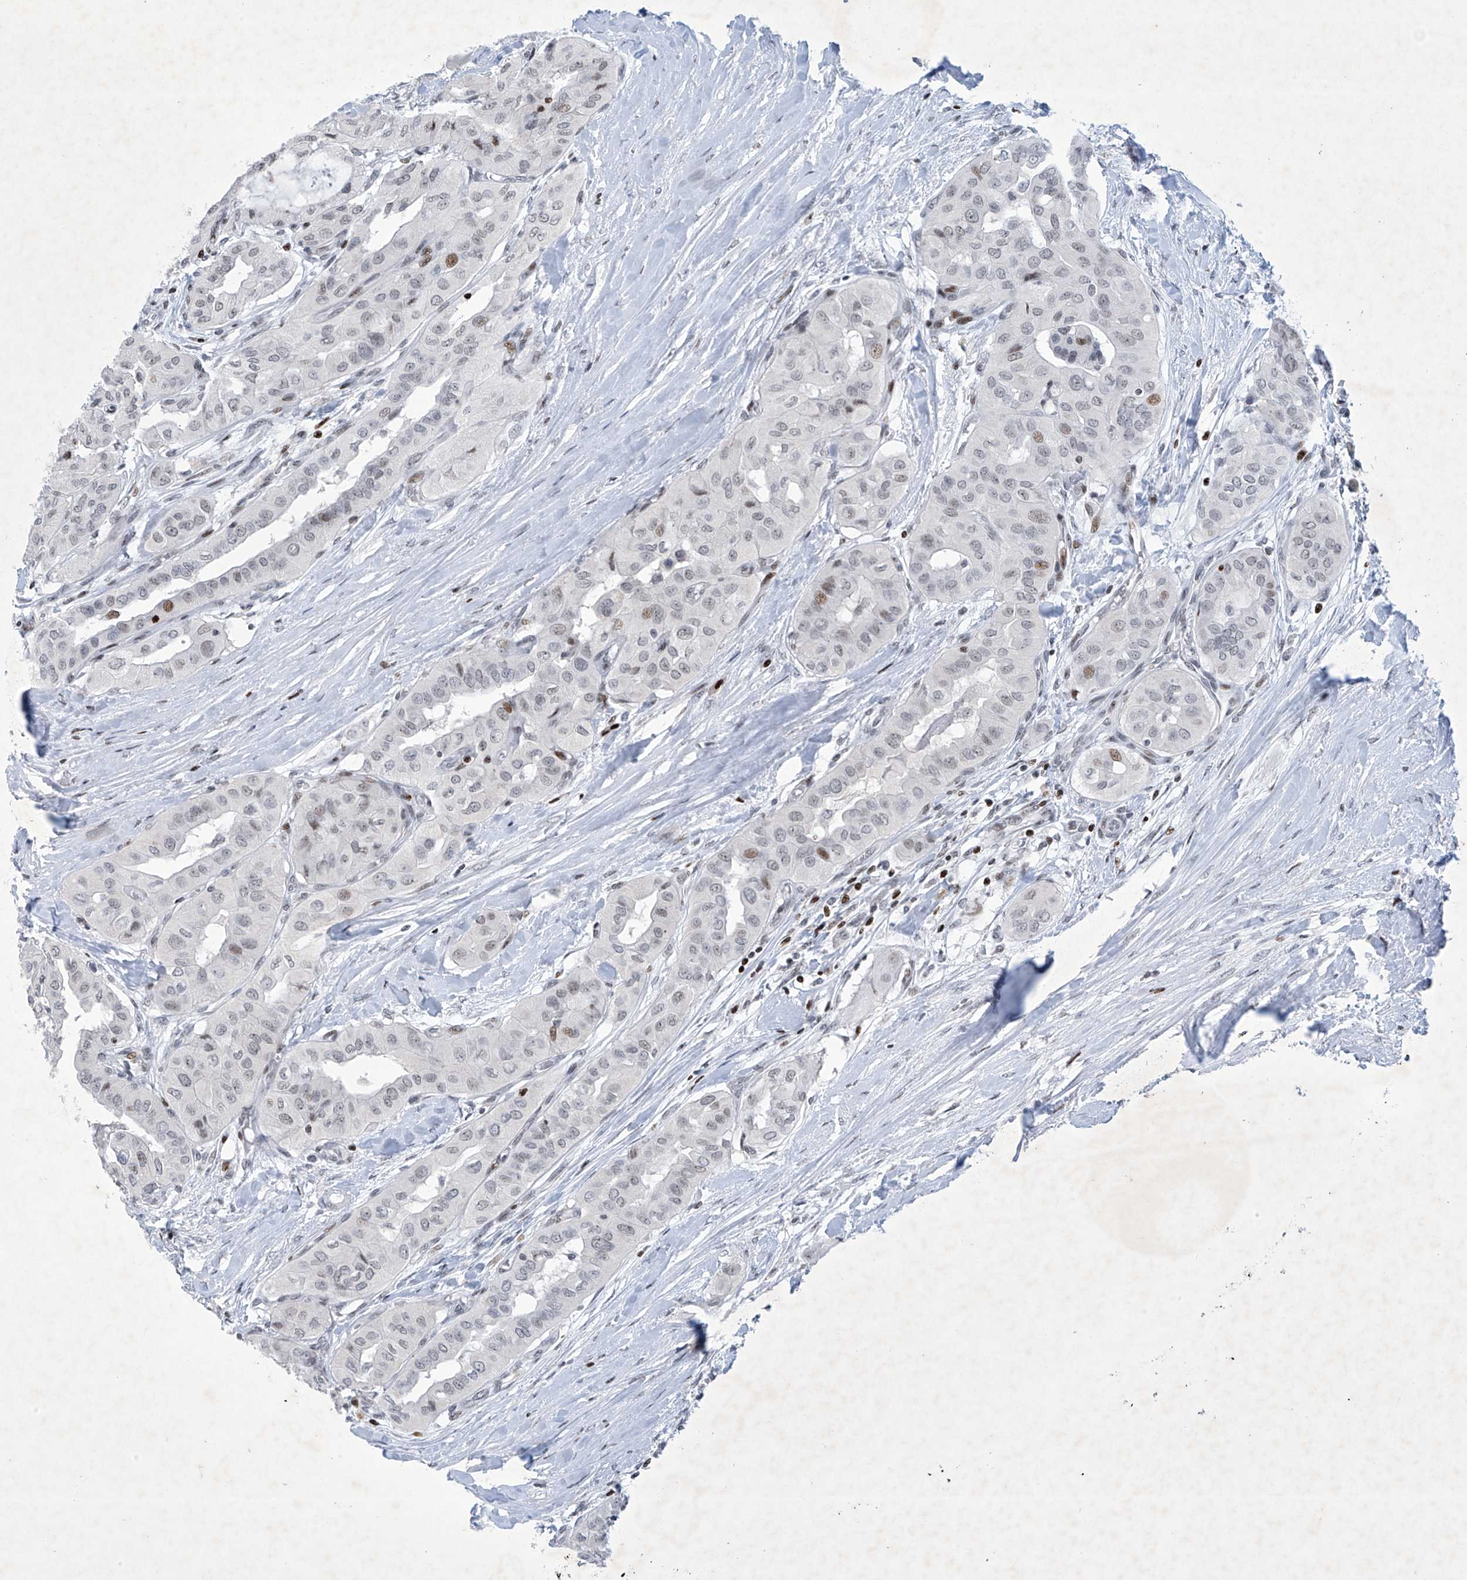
{"staining": {"intensity": "weak", "quantity": "25%-75%", "location": "nuclear"}, "tissue": "thyroid cancer", "cell_type": "Tumor cells", "image_type": "cancer", "snomed": [{"axis": "morphology", "description": "Papillary adenocarcinoma, NOS"}, {"axis": "topography", "description": "Thyroid gland"}], "caption": "Tumor cells display low levels of weak nuclear positivity in approximately 25%-75% of cells in thyroid cancer. The staining was performed using DAB, with brown indicating positive protein expression. Nuclei are stained blue with hematoxylin.", "gene": "RFX7", "patient": {"sex": "female", "age": 59}}